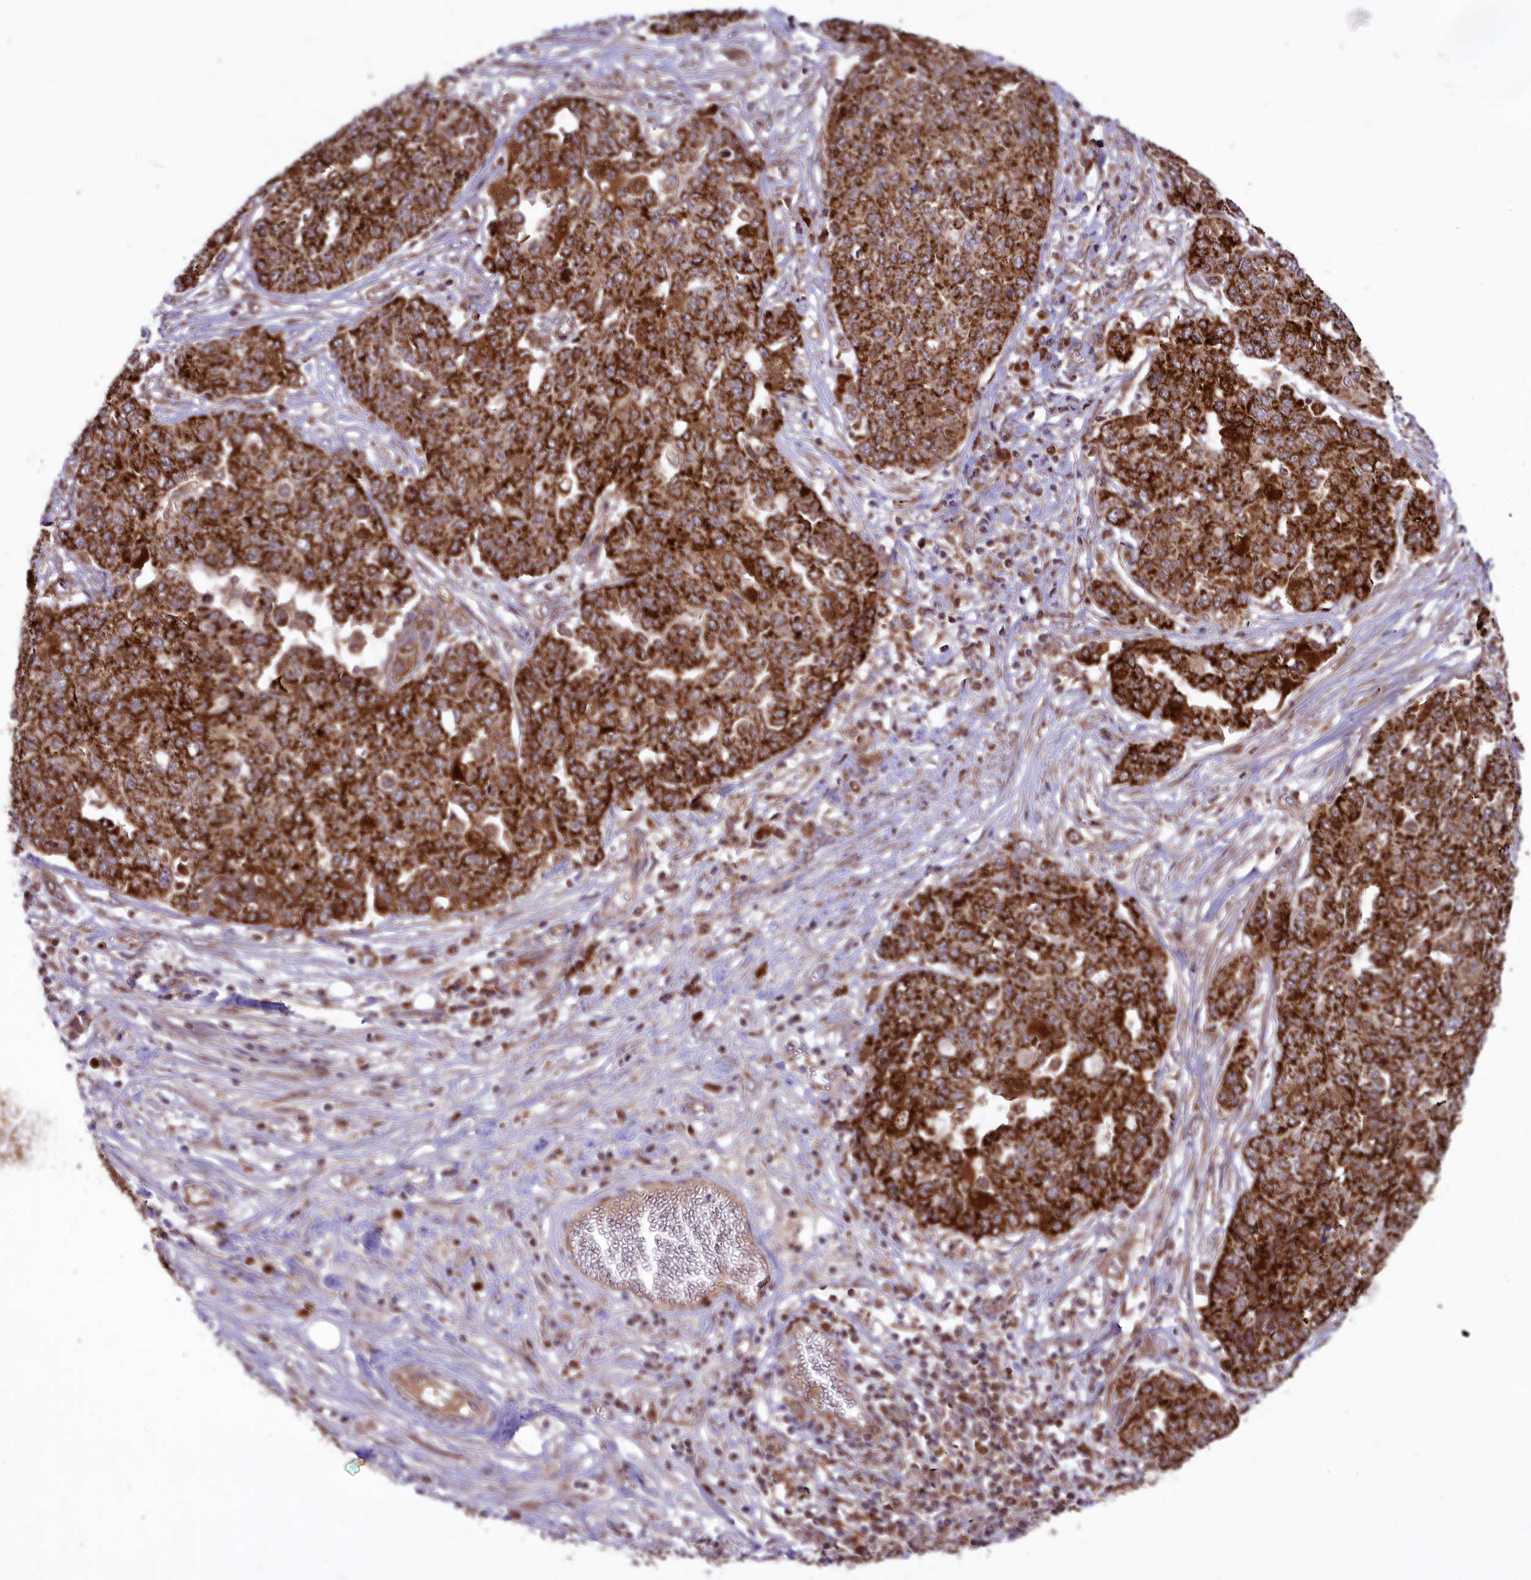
{"staining": {"intensity": "strong", "quantity": ">75%", "location": "cytoplasmic/membranous"}, "tissue": "ovarian cancer", "cell_type": "Tumor cells", "image_type": "cancer", "snomed": [{"axis": "morphology", "description": "Cystadenocarcinoma, serous, NOS"}, {"axis": "topography", "description": "Soft tissue"}, {"axis": "topography", "description": "Ovary"}], "caption": "Ovarian cancer was stained to show a protein in brown. There is high levels of strong cytoplasmic/membranous expression in approximately >75% of tumor cells.", "gene": "COX17", "patient": {"sex": "female", "age": 57}}